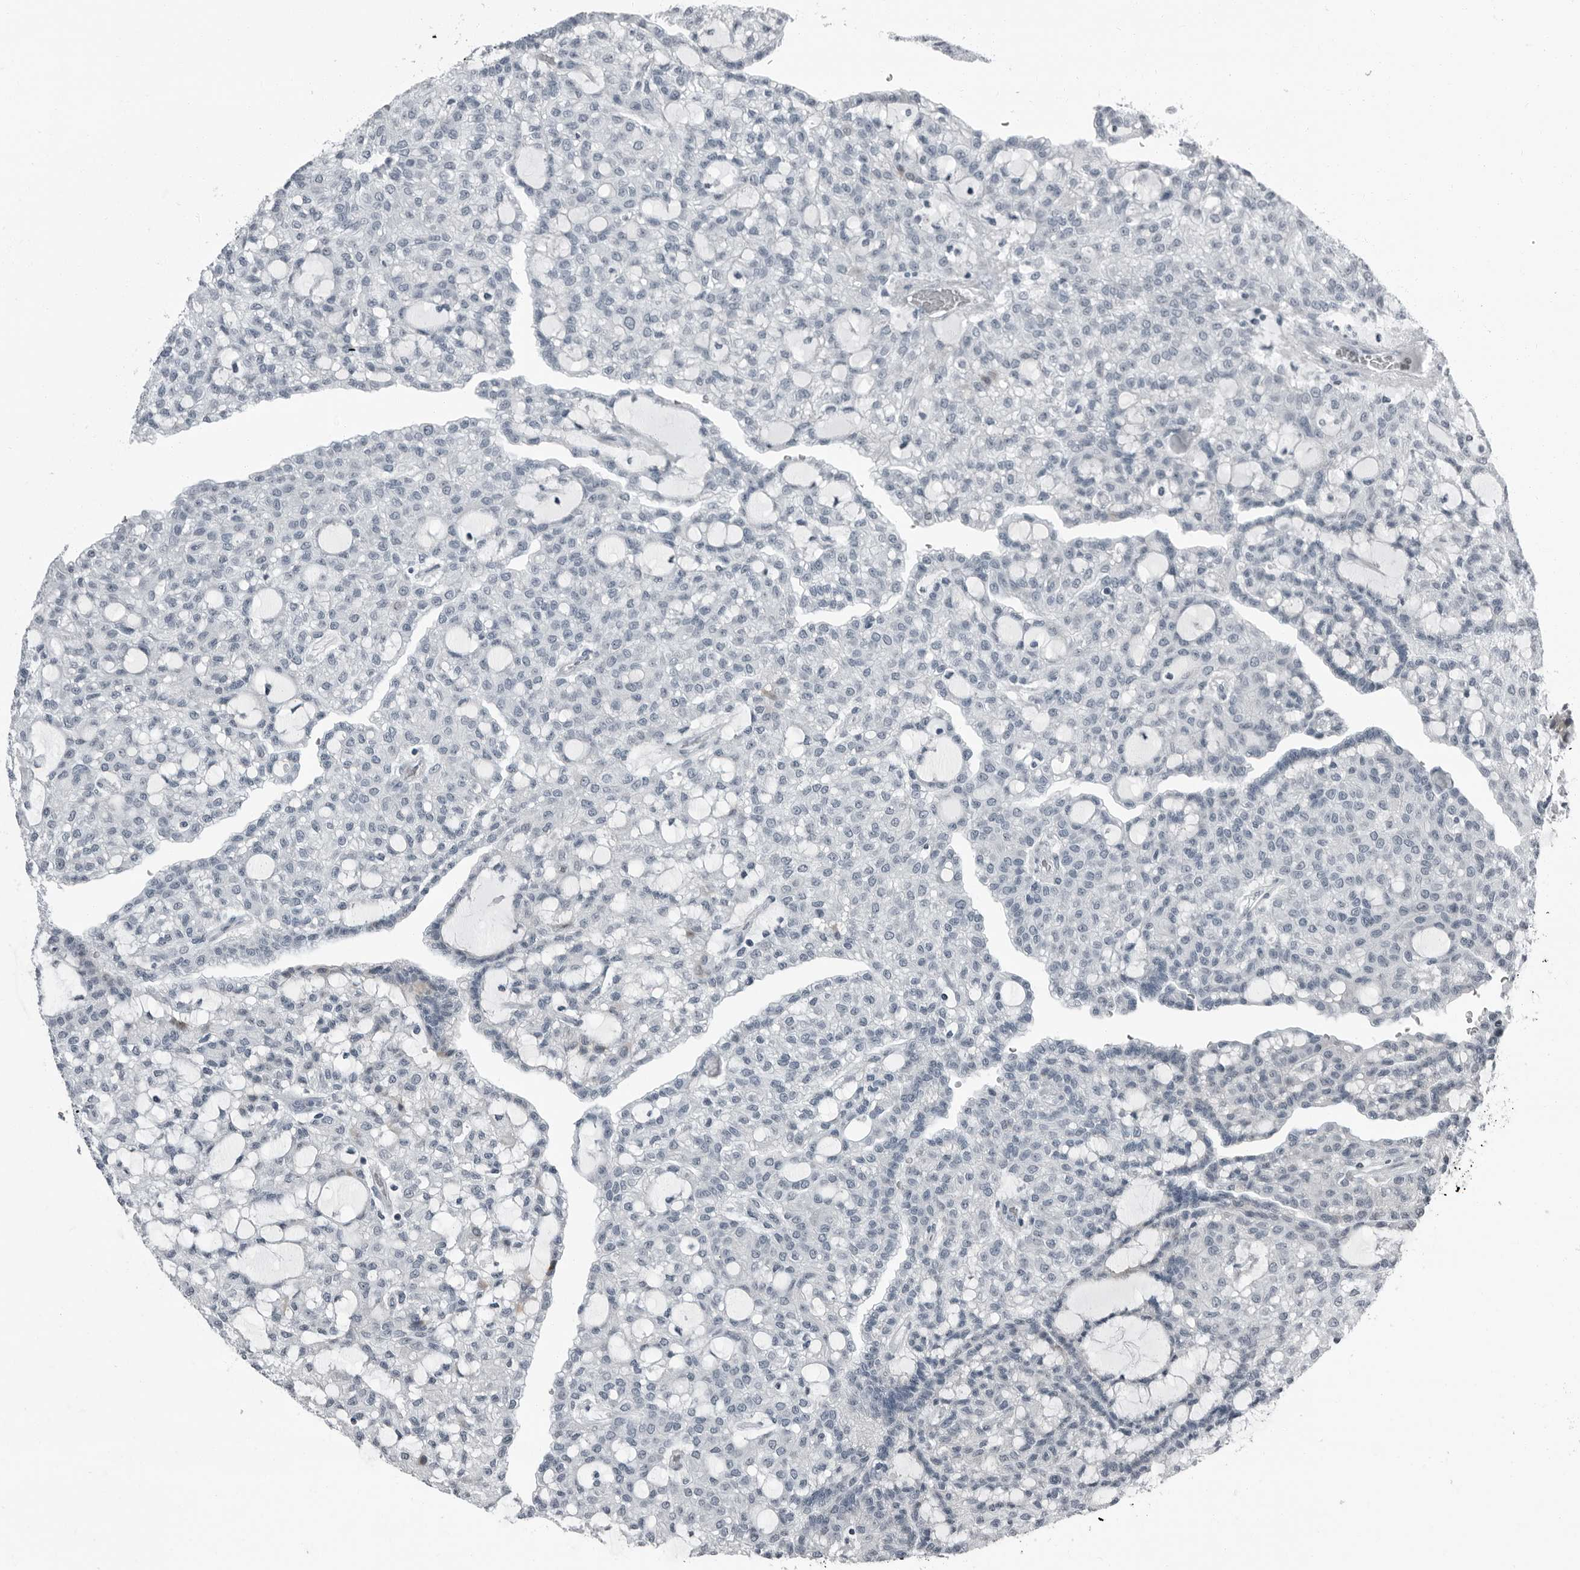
{"staining": {"intensity": "negative", "quantity": "none", "location": "none"}, "tissue": "renal cancer", "cell_type": "Tumor cells", "image_type": "cancer", "snomed": [{"axis": "morphology", "description": "Adenocarcinoma, NOS"}, {"axis": "topography", "description": "Kidney"}], "caption": "Immunohistochemical staining of human renal adenocarcinoma displays no significant positivity in tumor cells.", "gene": "PDCD11", "patient": {"sex": "male", "age": 63}}